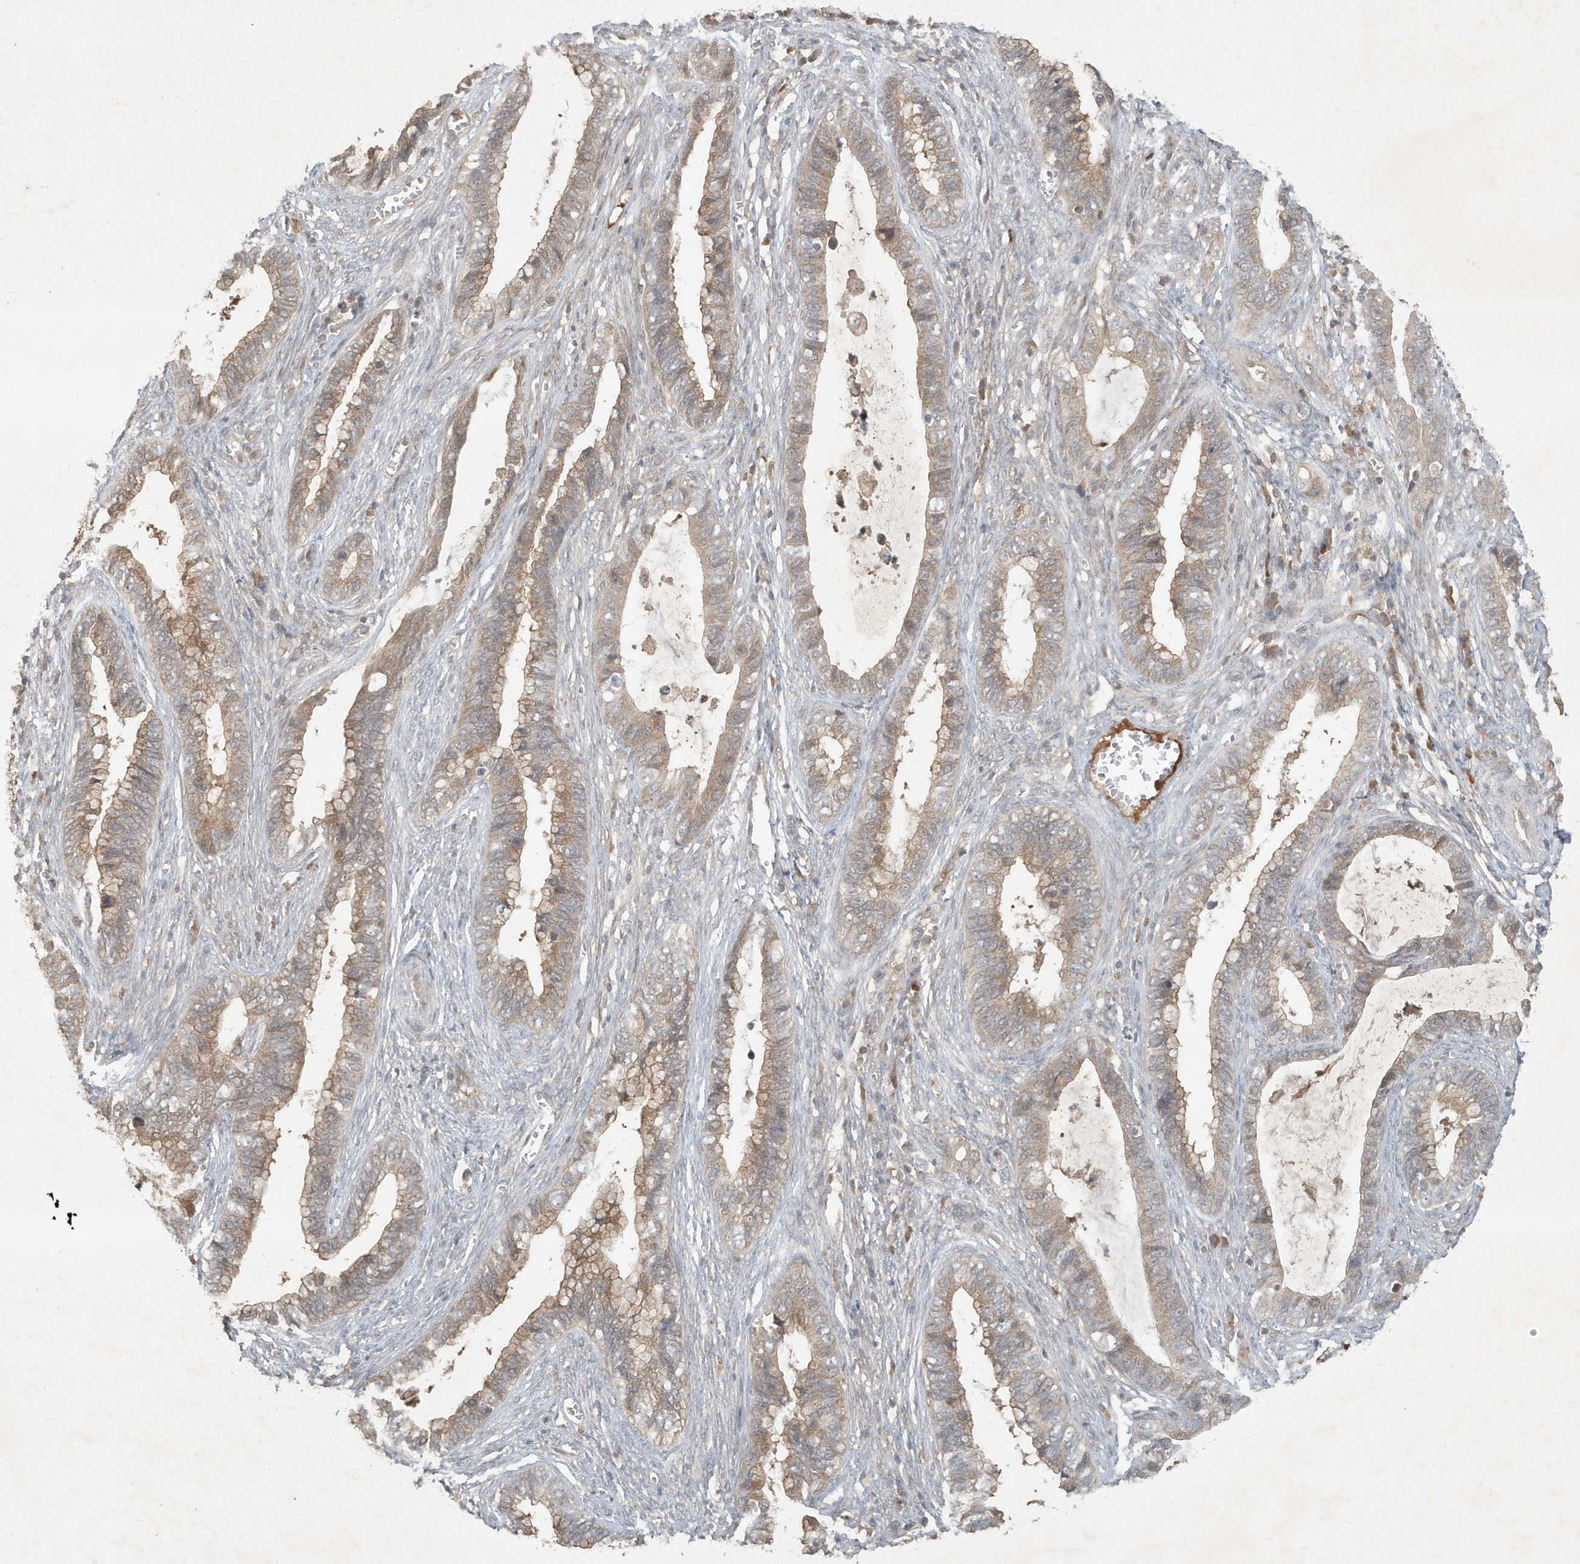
{"staining": {"intensity": "moderate", "quantity": "25%-75%", "location": "cytoplasmic/membranous"}, "tissue": "cervical cancer", "cell_type": "Tumor cells", "image_type": "cancer", "snomed": [{"axis": "morphology", "description": "Adenocarcinoma, NOS"}, {"axis": "topography", "description": "Cervix"}], "caption": "Adenocarcinoma (cervical) was stained to show a protein in brown. There is medium levels of moderate cytoplasmic/membranous positivity in about 25%-75% of tumor cells.", "gene": "ABCB9", "patient": {"sex": "female", "age": 44}}